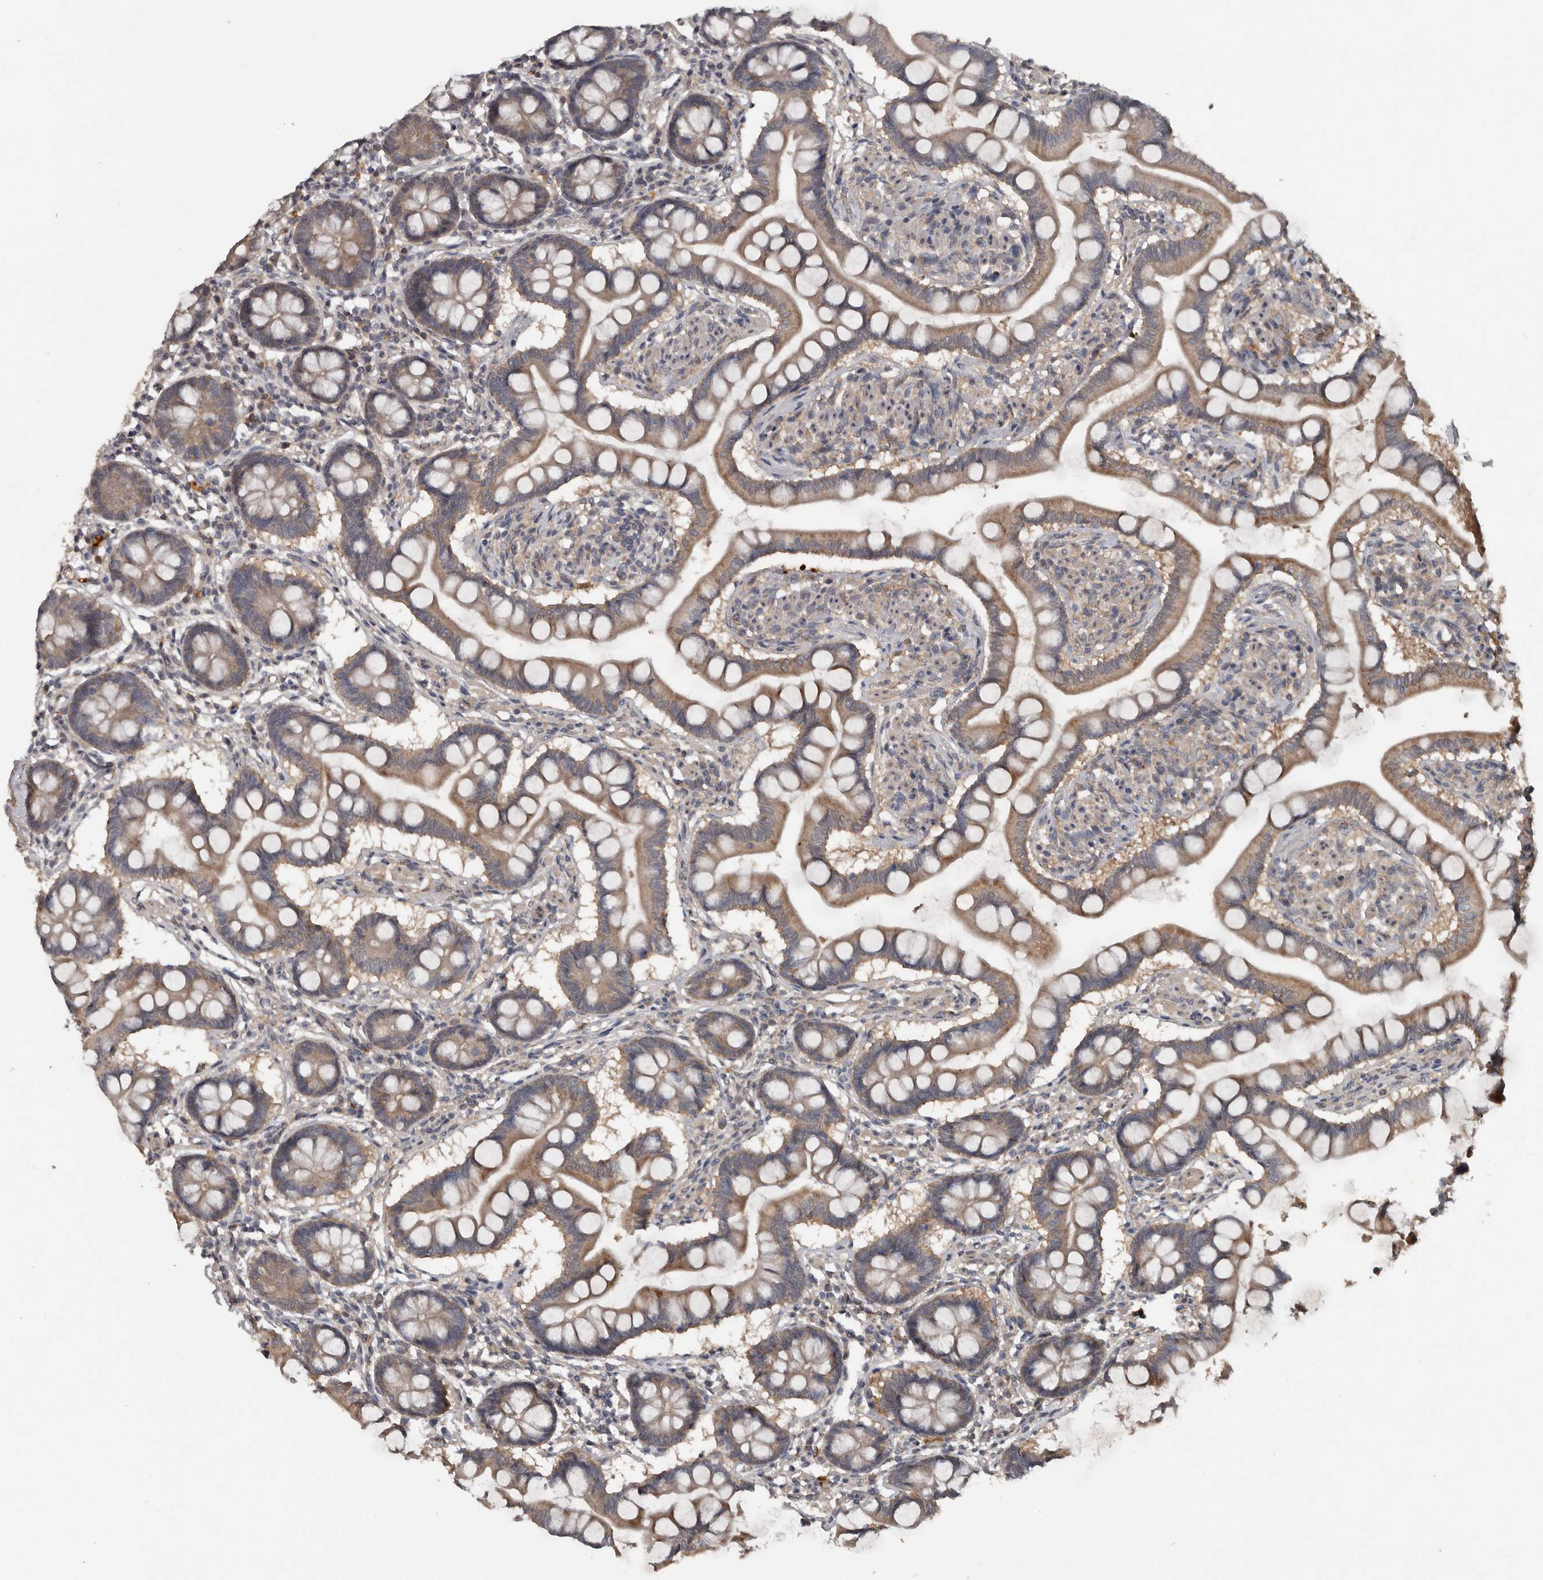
{"staining": {"intensity": "moderate", "quantity": ">75%", "location": "cytoplasmic/membranous"}, "tissue": "small intestine", "cell_type": "Glandular cells", "image_type": "normal", "snomed": [{"axis": "morphology", "description": "Normal tissue, NOS"}, {"axis": "topography", "description": "Small intestine"}], "caption": "Immunohistochemical staining of unremarkable human small intestine displays moderate cytoplasmic/membranous protein staining in approximately >75% of glandular cells.", "gene": "DNAJB4", "patient": {"sex": "male", "age": 41}}